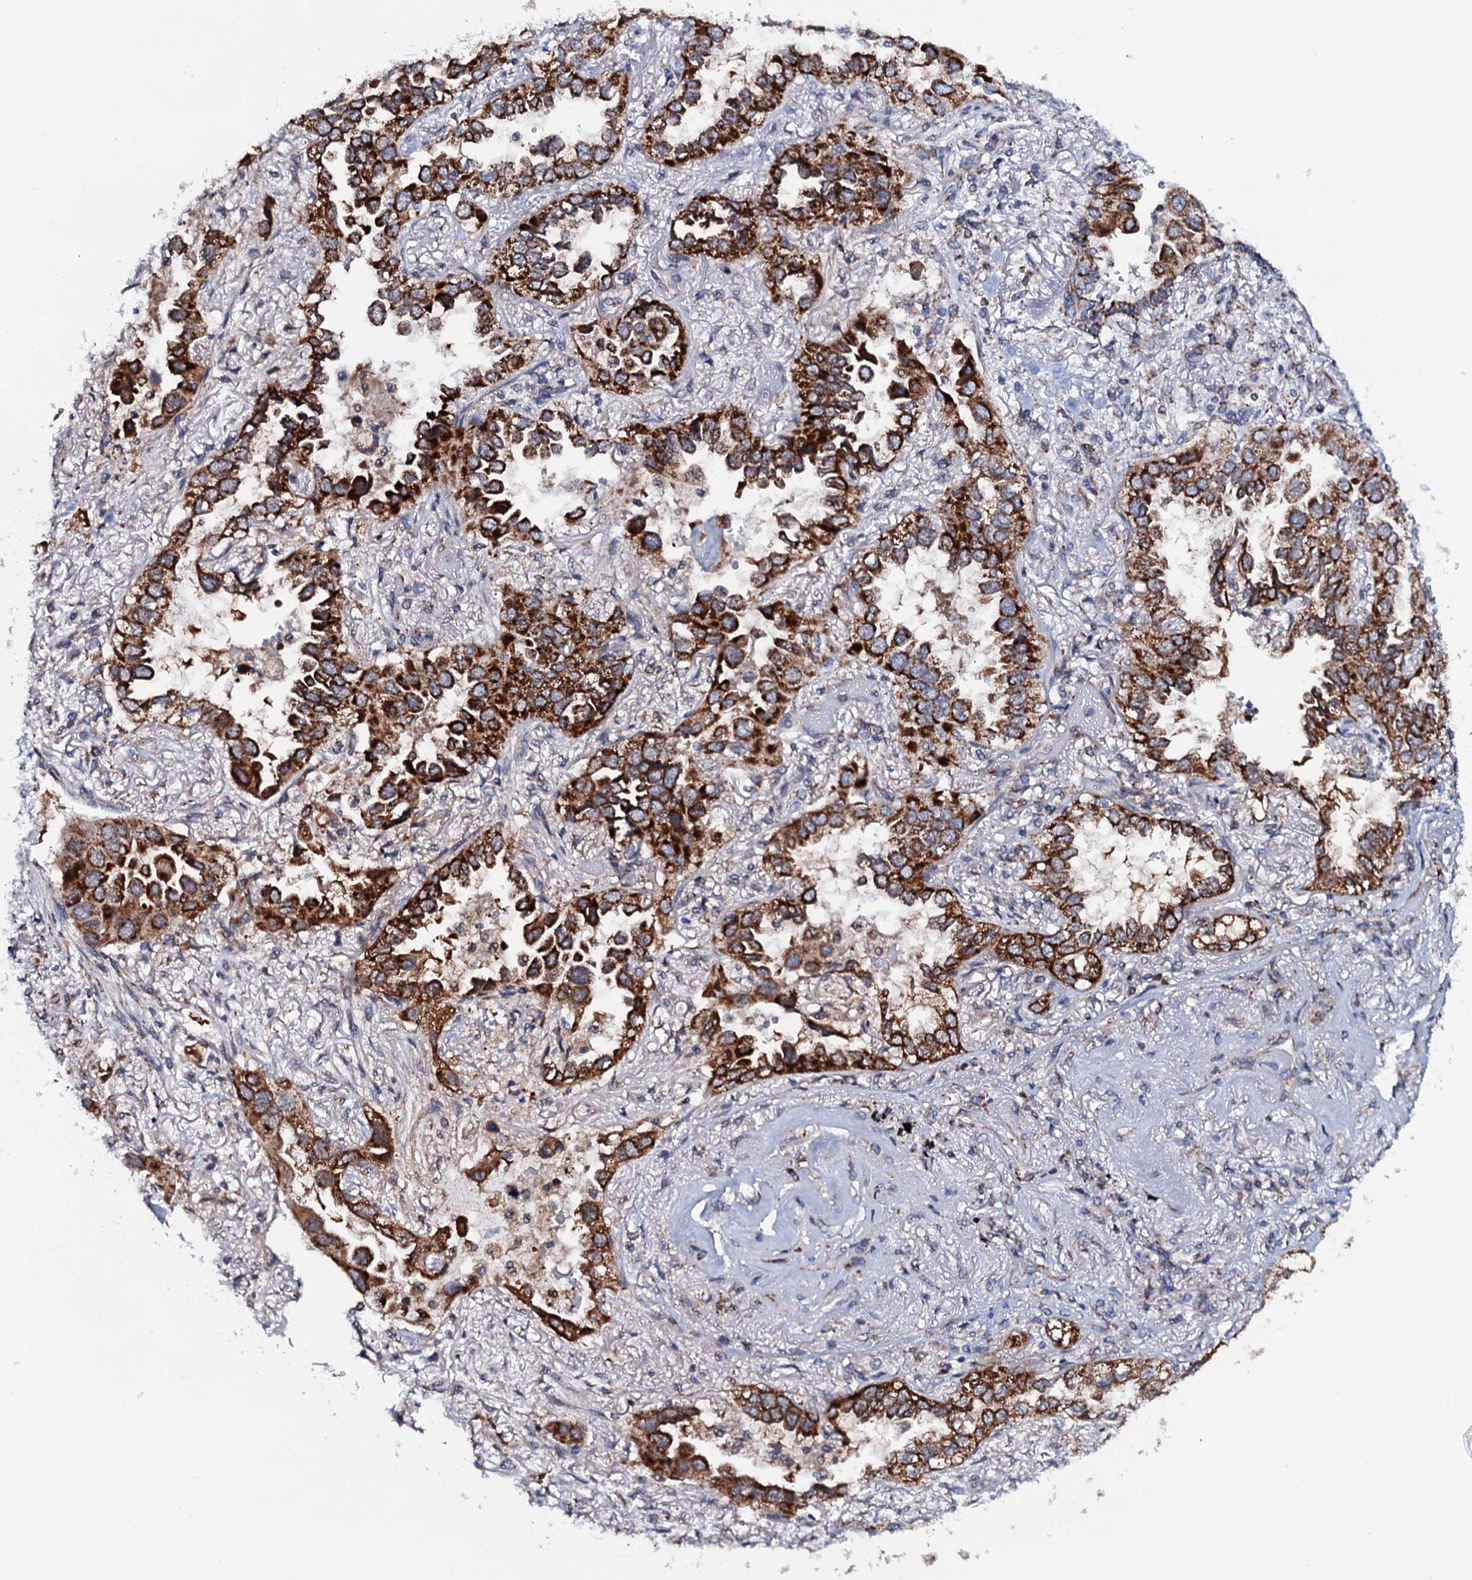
{"staining": {"intensity": "strong", "quantity": ">75%", "location": "cytoplasmic/membranous"}, "tissue": "lung cancer", "cell_type": "Tumor cells", "image_type": "cancer", "snomed": [{"axis": "morphology", "description": "Adenocarcinoma, NOS"}, {"axis": "topography", "description": "Lung"}], "caption": "Tumor cells demonstrate high levels of strong cytoplasmic/membranous expression in about >75% of cells in lung adenocarcinoma.", "gene": "PTCD3", "patient": {"sex": "female", "age": 76}}